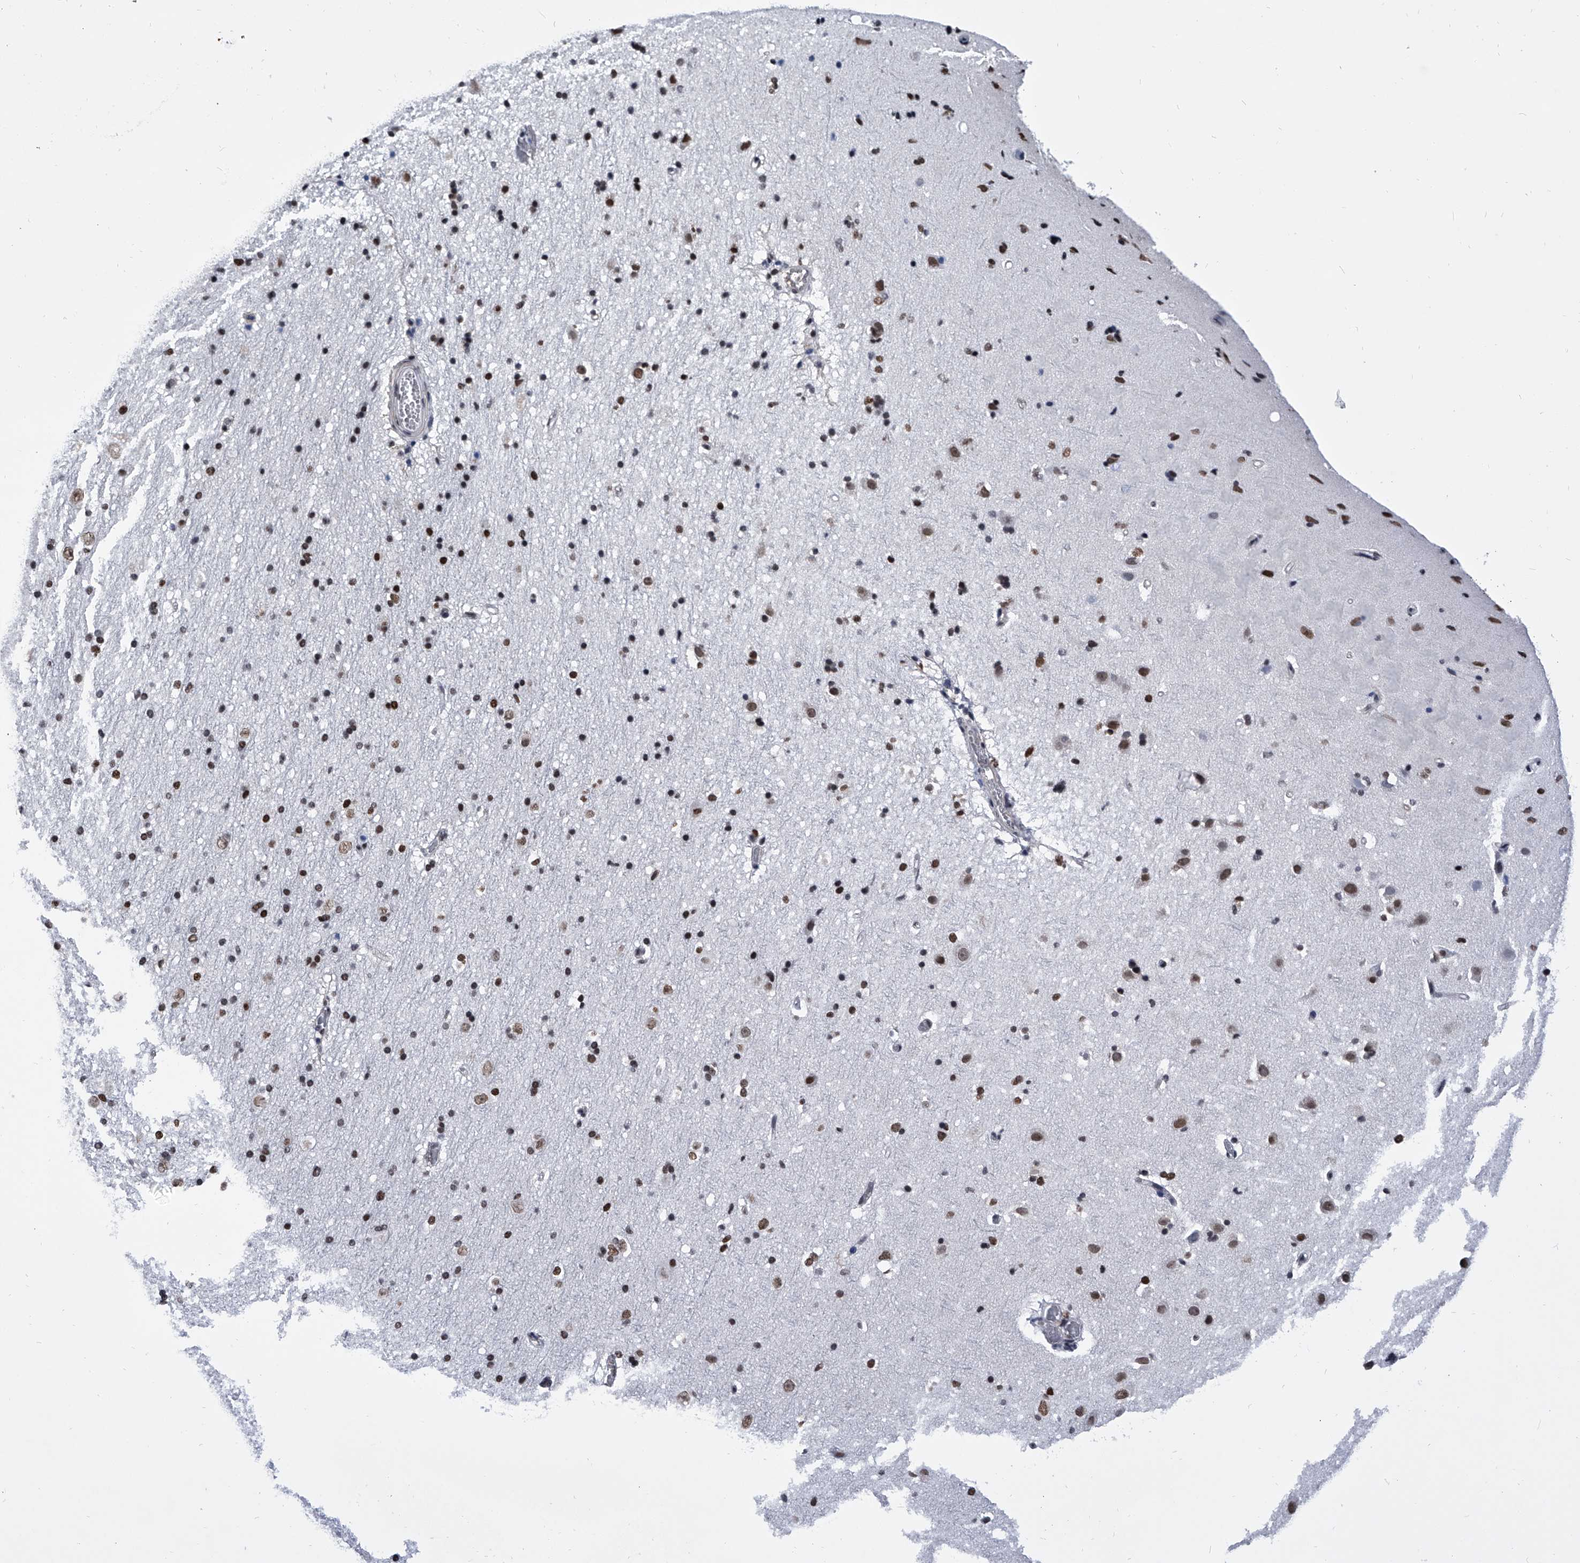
{"staining": {"intensity": "strong", "quantity": "<25%", "location": "cytoplasmic/membranous,nuclear"}, "tissue": "cerebral cortex", "cell_type": "Endothelial cells", "image_type": "normal", "snomed": [{"axis": "morphology", "description": "Normal tissue, NOS"}, {"axis": "topography", "description": "Cerebral cortex"}], "caption": "An immunohistochemistry histopathology image of benign tissue is shown. Protein staining in brown highlights strong cytoplasmic/membranous,nuclear positivity in cerebral cortex within endothelial cells. The protein of interest is stained brown, and the nuclei are stained in blue (DAB (3,3'-diaminobenzidine) IHC with brightfield microscopy, high magnification).", "gene": "SIM2", "patient": {"sex": "male", "age": 34}}